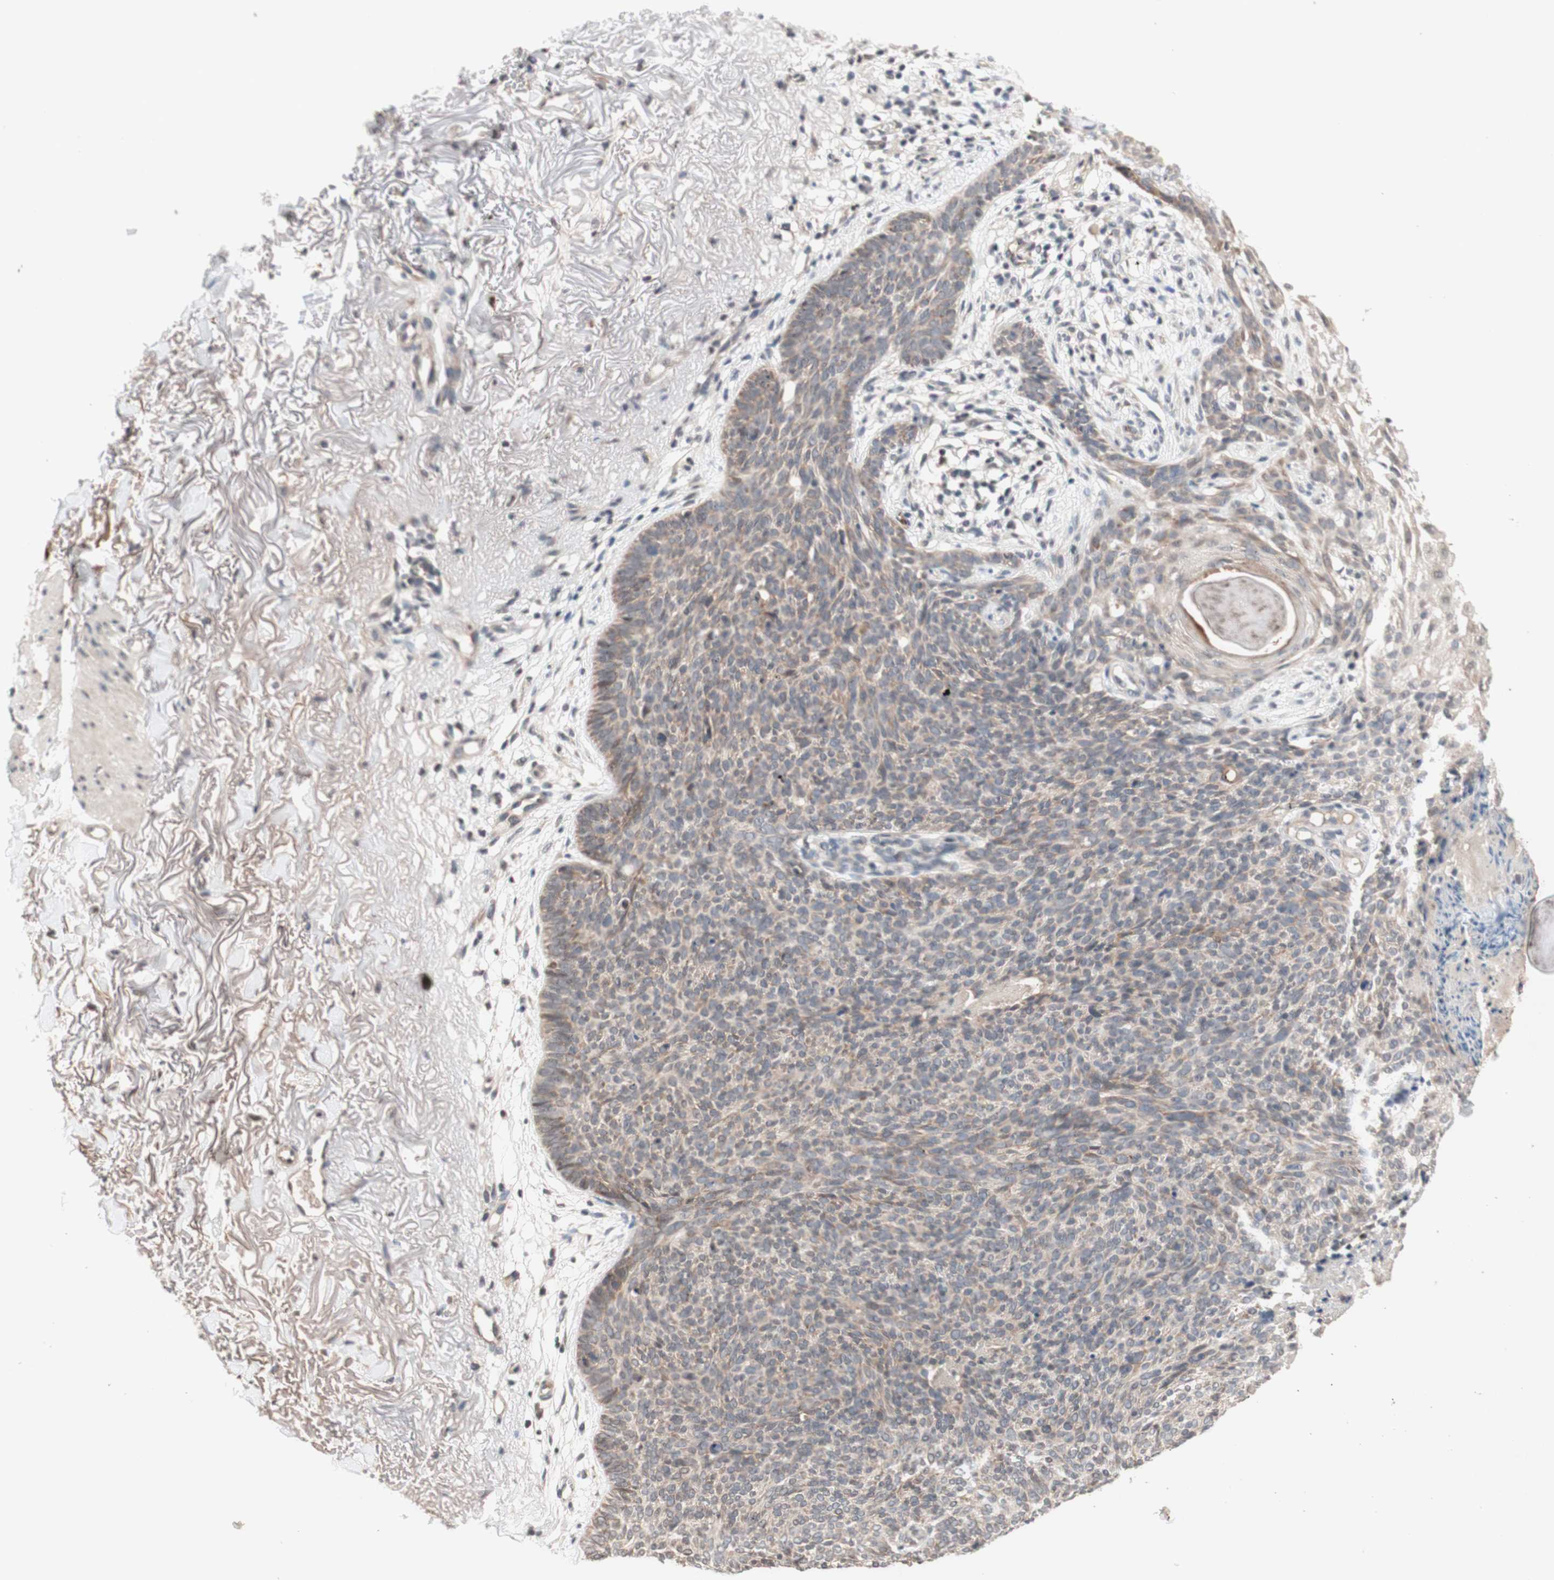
{"staining": {"intensity": "weak", "quantity": ">75%", "location": "cytoplasmic/membranous"}, "tissue": "skin cancer", "cell_type": "Tumor cells", "image_type": "cancer", "snomed": [{"axis": "morphology", "description": "Normal tissue, NOS"}, {"axis": "morphology", "description": "Basal cell carcinoma"}, {"axis": "topography", "description": "Skin"}], "caption": "Immunohistochemical staining of skin basal cell carcinoma shows low levels of weak cytoplasmic/membranous protein expression in about >75% of tumor cells.", "gene": "CD55", "patient": {"sex": "female", "age": 70}}